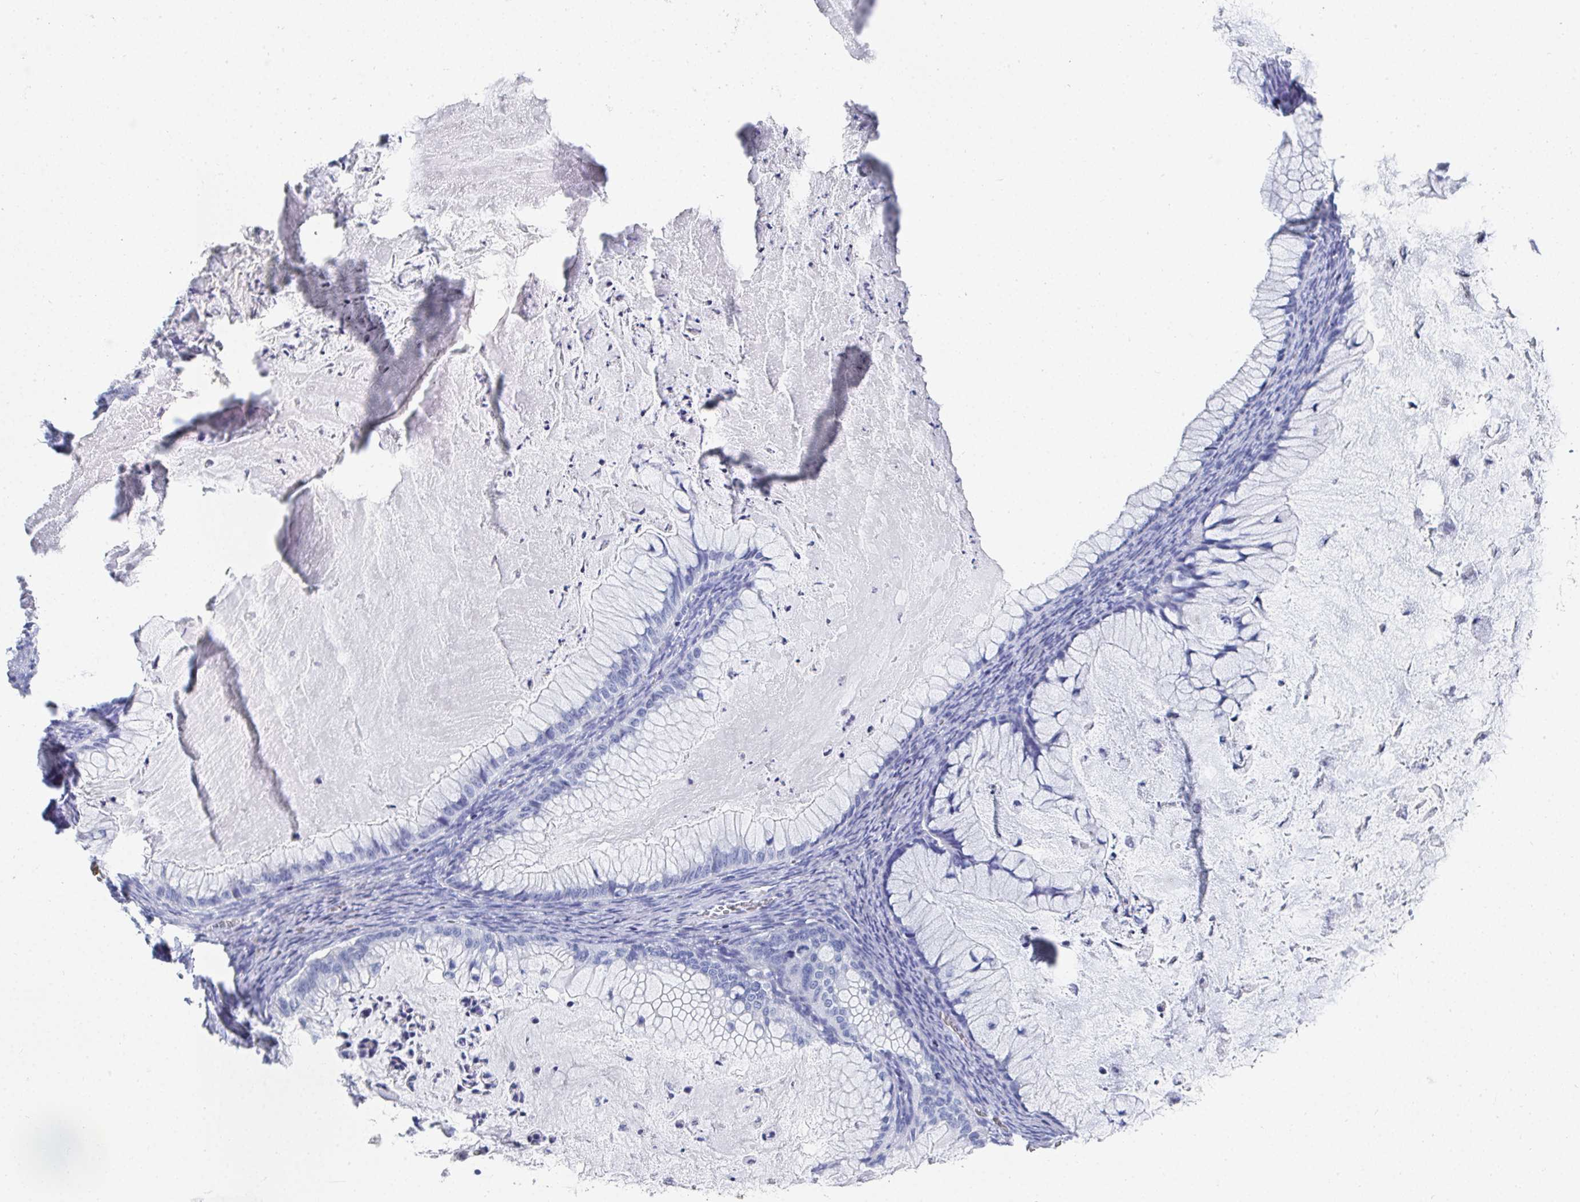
{"staining": {"intensity": "negative", "quantity": "none", "location": "none"}, "tissue": "ovarian cancer", "cell_type": "Tumor cells", "image_type": "cancer", "snomed": [{"axis": "morphology", "description": "Cystadenocarcinoma, mucinous, NOS"}, {"axis": "topography", "description": "Ovary"}], "caption": "DAB (3,3'-diaminobenzidine) immunohistochemical staining of ovarian cancer reveals no significant positivity in tumor cells.", "gene": "GRIA1", "patient": {"sex": "female", "age": 72}}